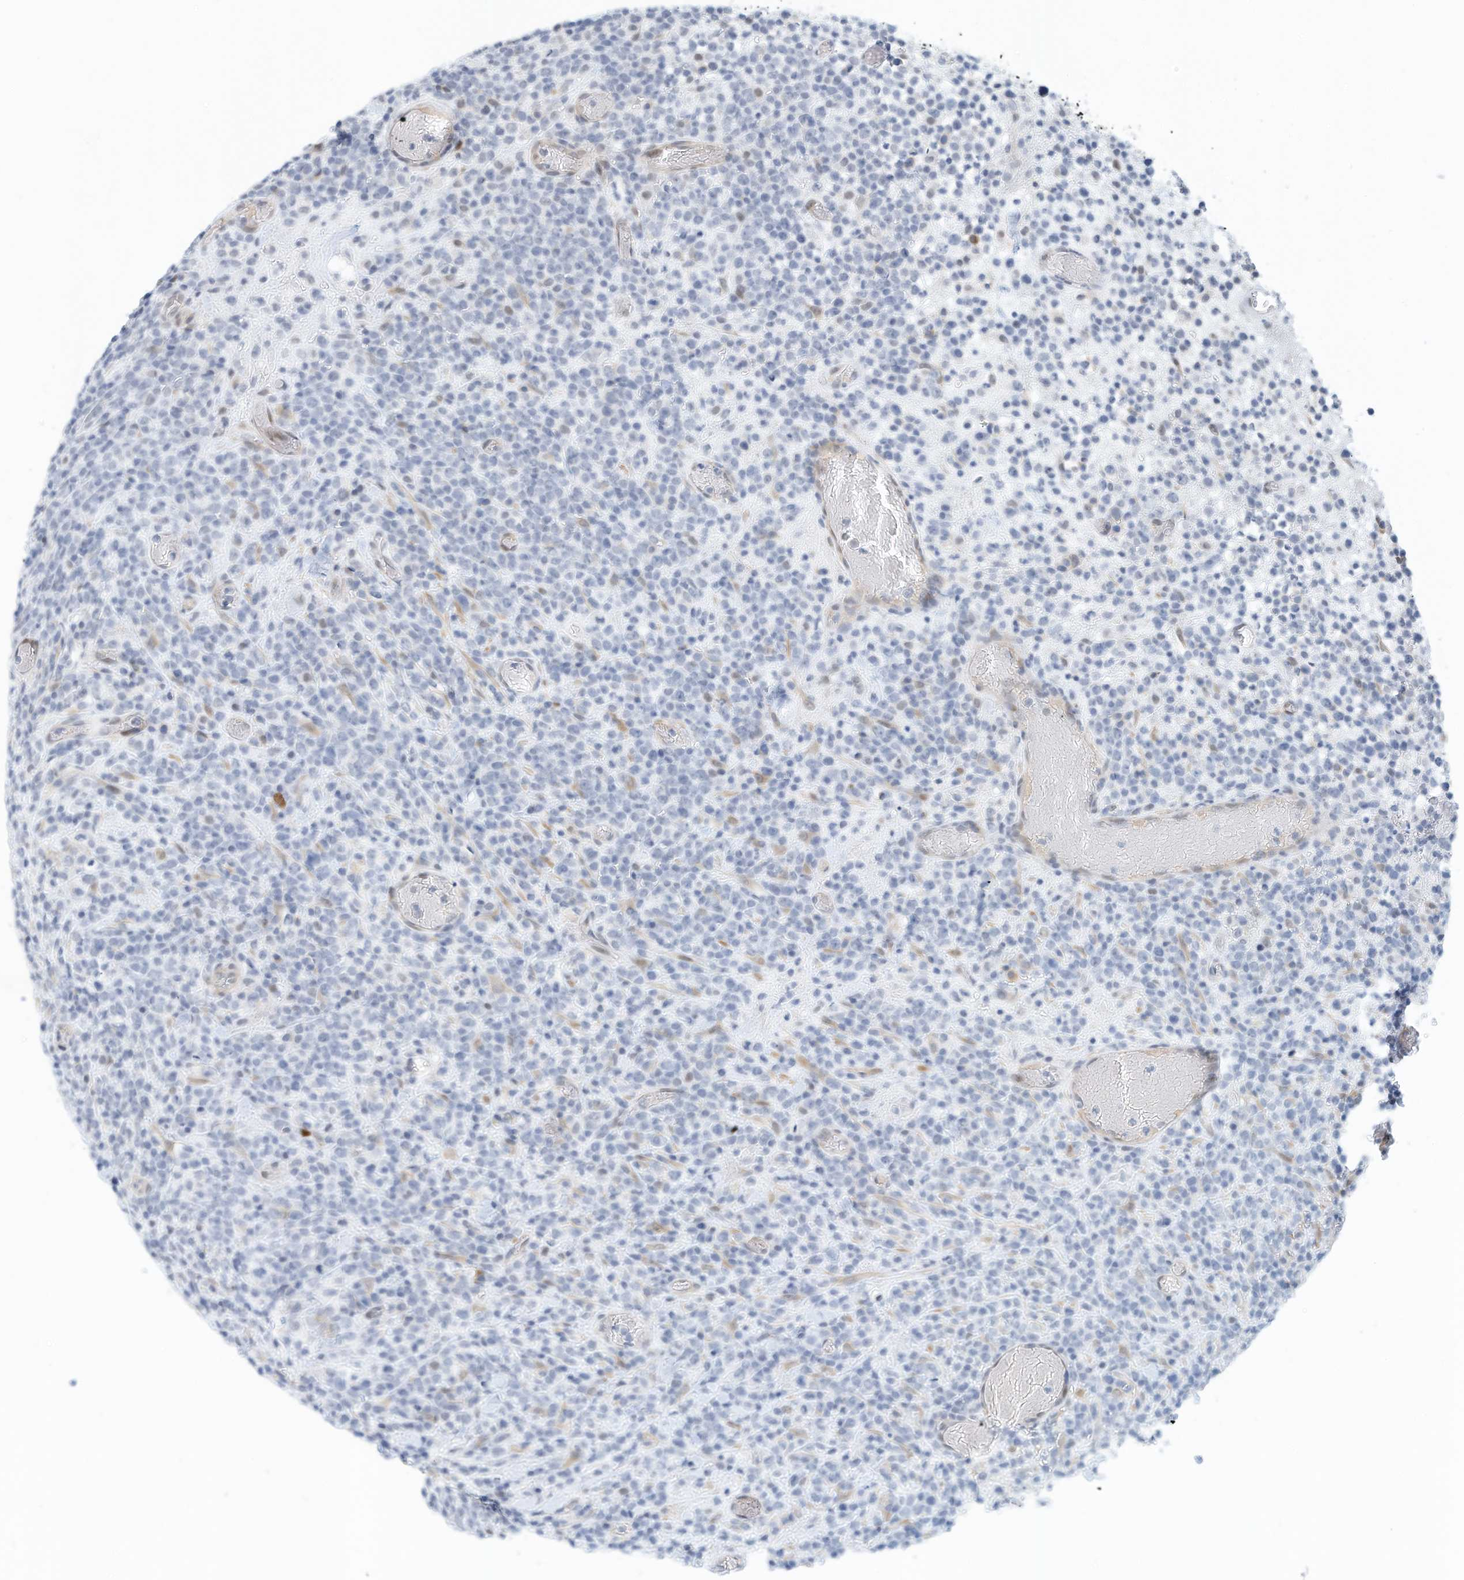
{"staining": {"intensity": "negative", "quantity": "none", "location": "none"}, "tissue": "lymphoma", "cell_type": "Tumor cells", "image_type": "cancer", "snomed": [{"axis": "morphology", "description": "Malignant lymphoma, non-Hodgkin's type, High grade"}, {"axis": "topography", "description": "Colon"}], "caption": "This is an immunohistochemistry image of lymphoma. There is no staining in tumor cells.", "gene": "ARHGAP28", "patient": {"sex": "female", "age": 53}}